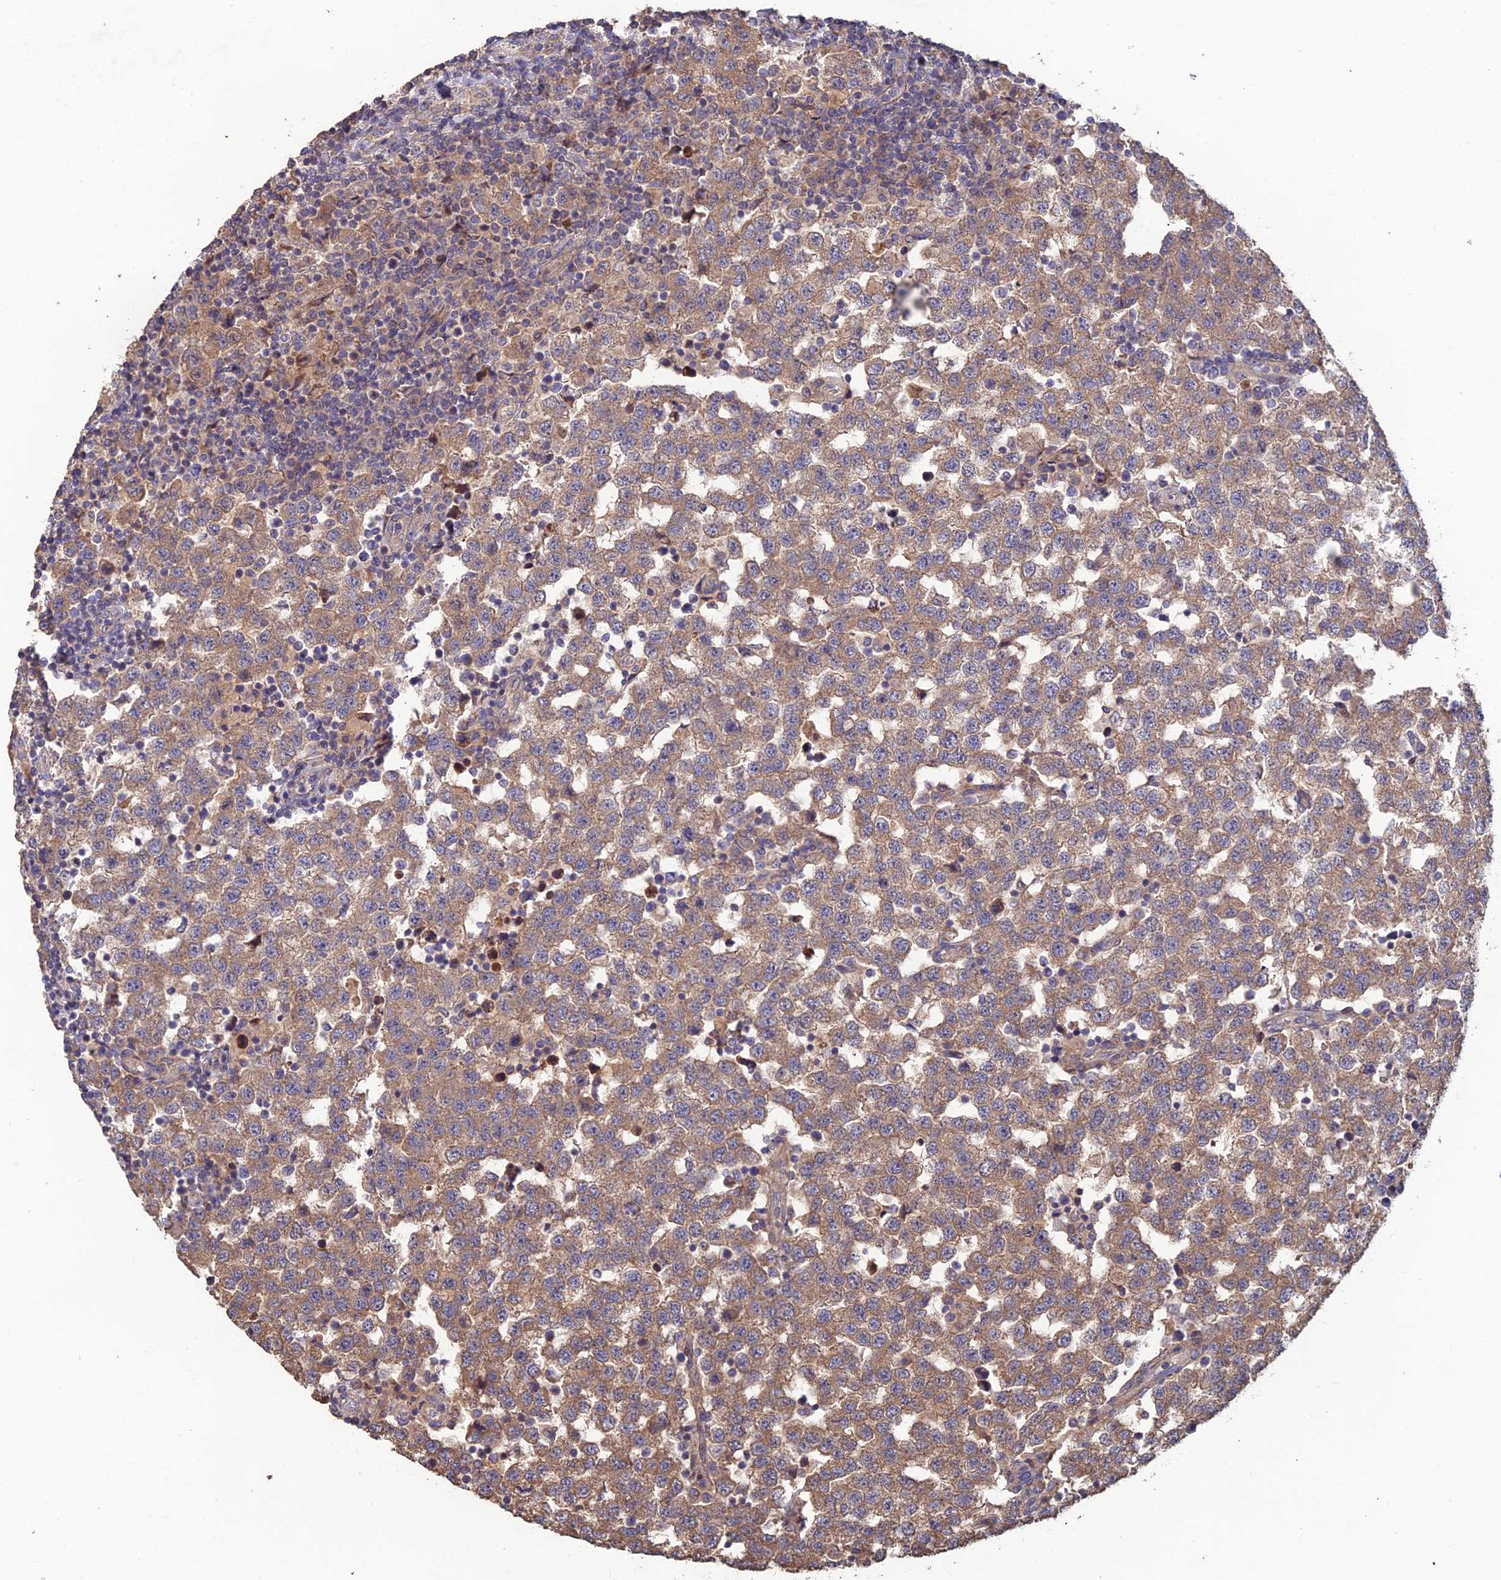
{"staining": {"intensity": "moderate", "quantity": ">75%", "location": "cytoplasmic/membranous"}, "tissue": "testis cancer", "cell_type": "Tumor cells", "image_type": "cancer", "snomed": [{"axis": "morphology", "description": "Seminoma, NOS"}, {"axis": "topography", "description": "Testis"}], "caption": "Brown immunohistochemical staining in human seminoma (testis) exhibits moderate cytoplasmic/membranous positivity in approximately >75% of tumor cells. Ihc stains the protein of interest in brown and the nuclei are stained blue.", "gene": "SHISA5", "patient": {"sex": "male", "age": 34}}